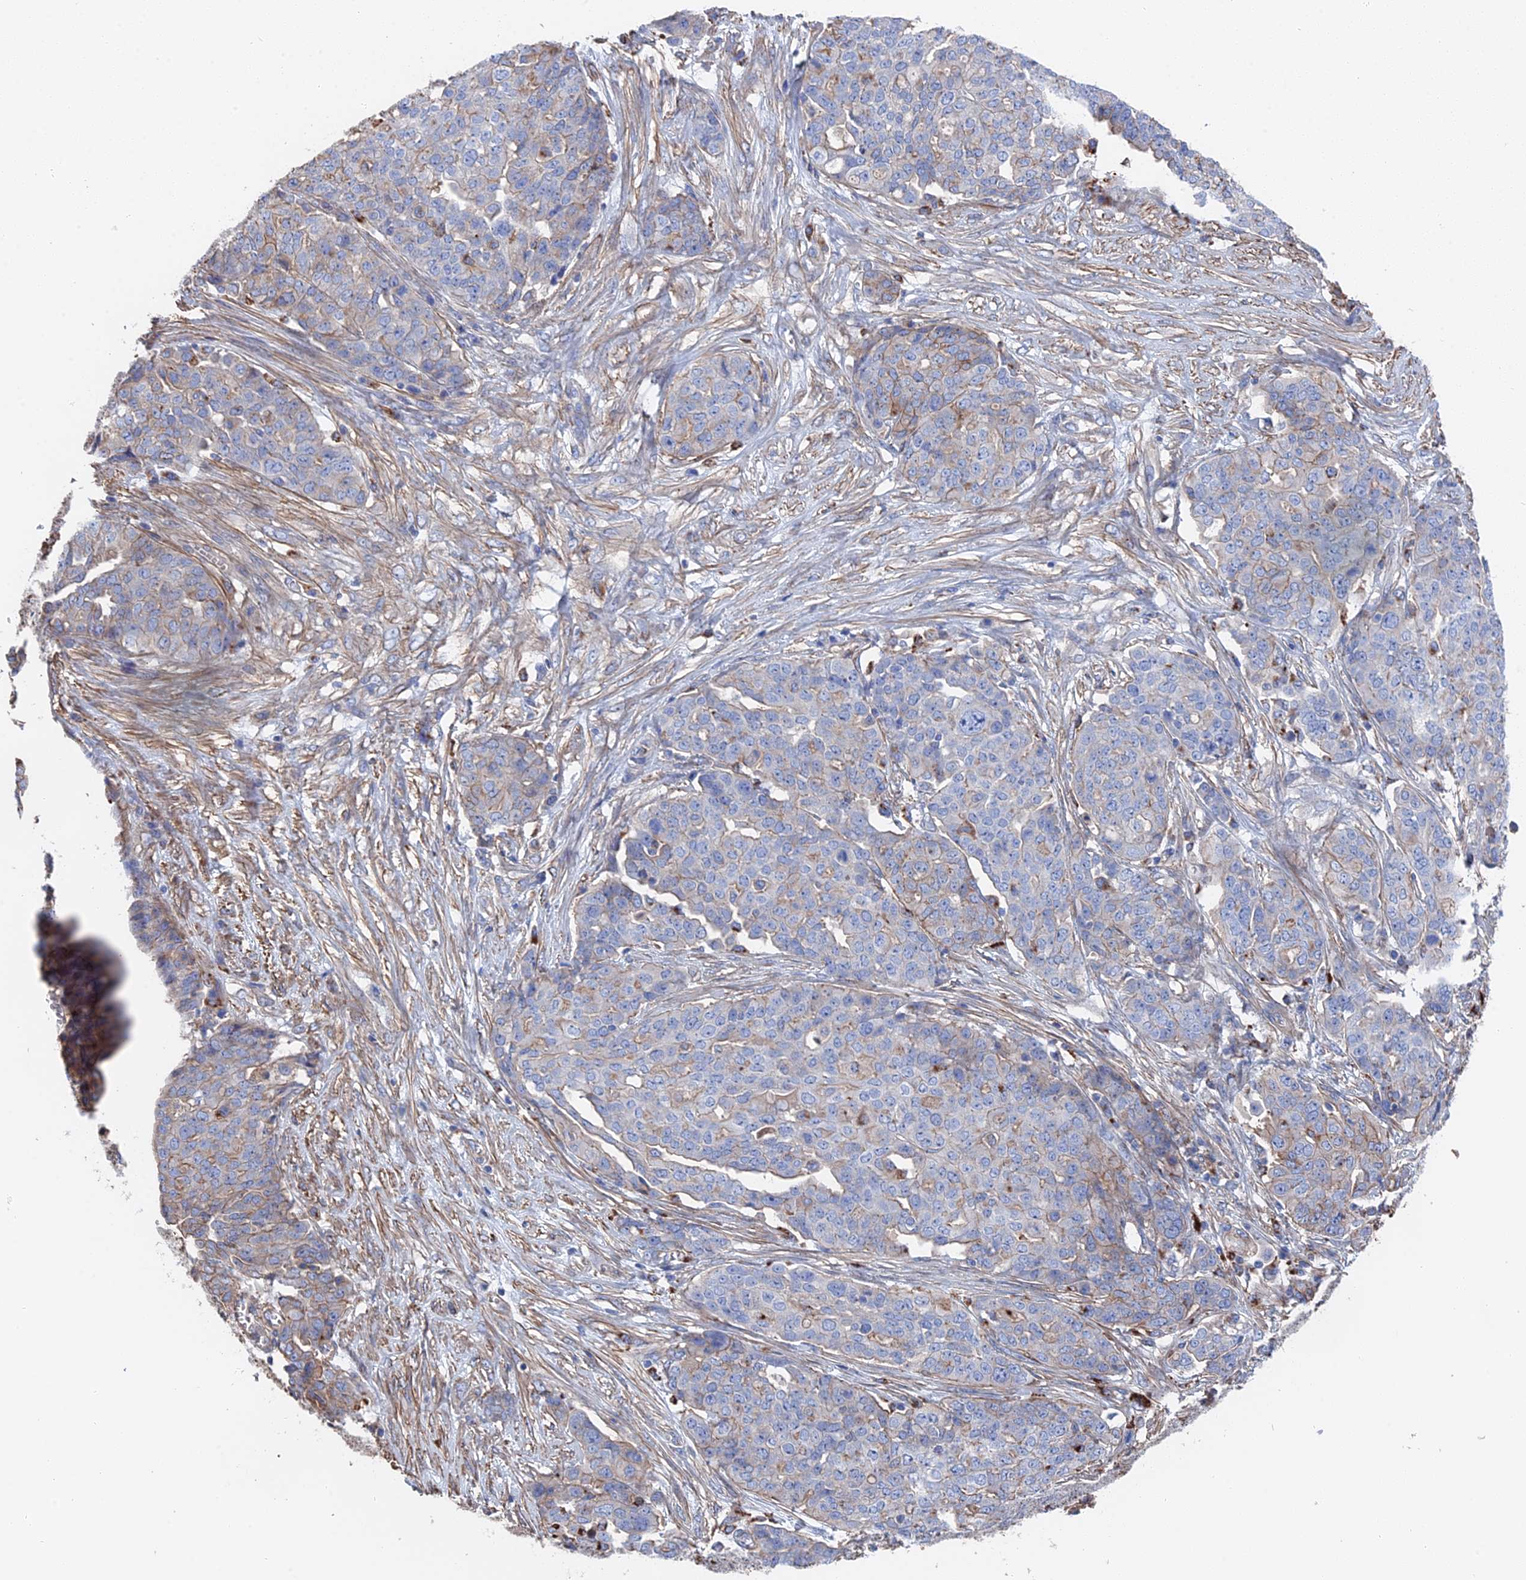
{"staining": {"intensity": "weak", "quantity": "<25%", "location": "cytoplasmic/membranous"}, "tissue": "ovarian cancer", "cell_type": "Tumor cells", "image_type": "cancer", "snomed": [{"axis": "morphology", "description": "Cystadenocarcinoma, serous, NOS"}, {"axis": "topography", "description": "Soft tissue"}, {"axis": "topography", "description": "Ovary"}], "caption": "This is an immunohistochemistry photomicrograph of ovarian serous cystadenocarcinoma. There is no staining in tumor cells.", "gene": "STRA6", "patient": {"sex": "female", "age": 57}}